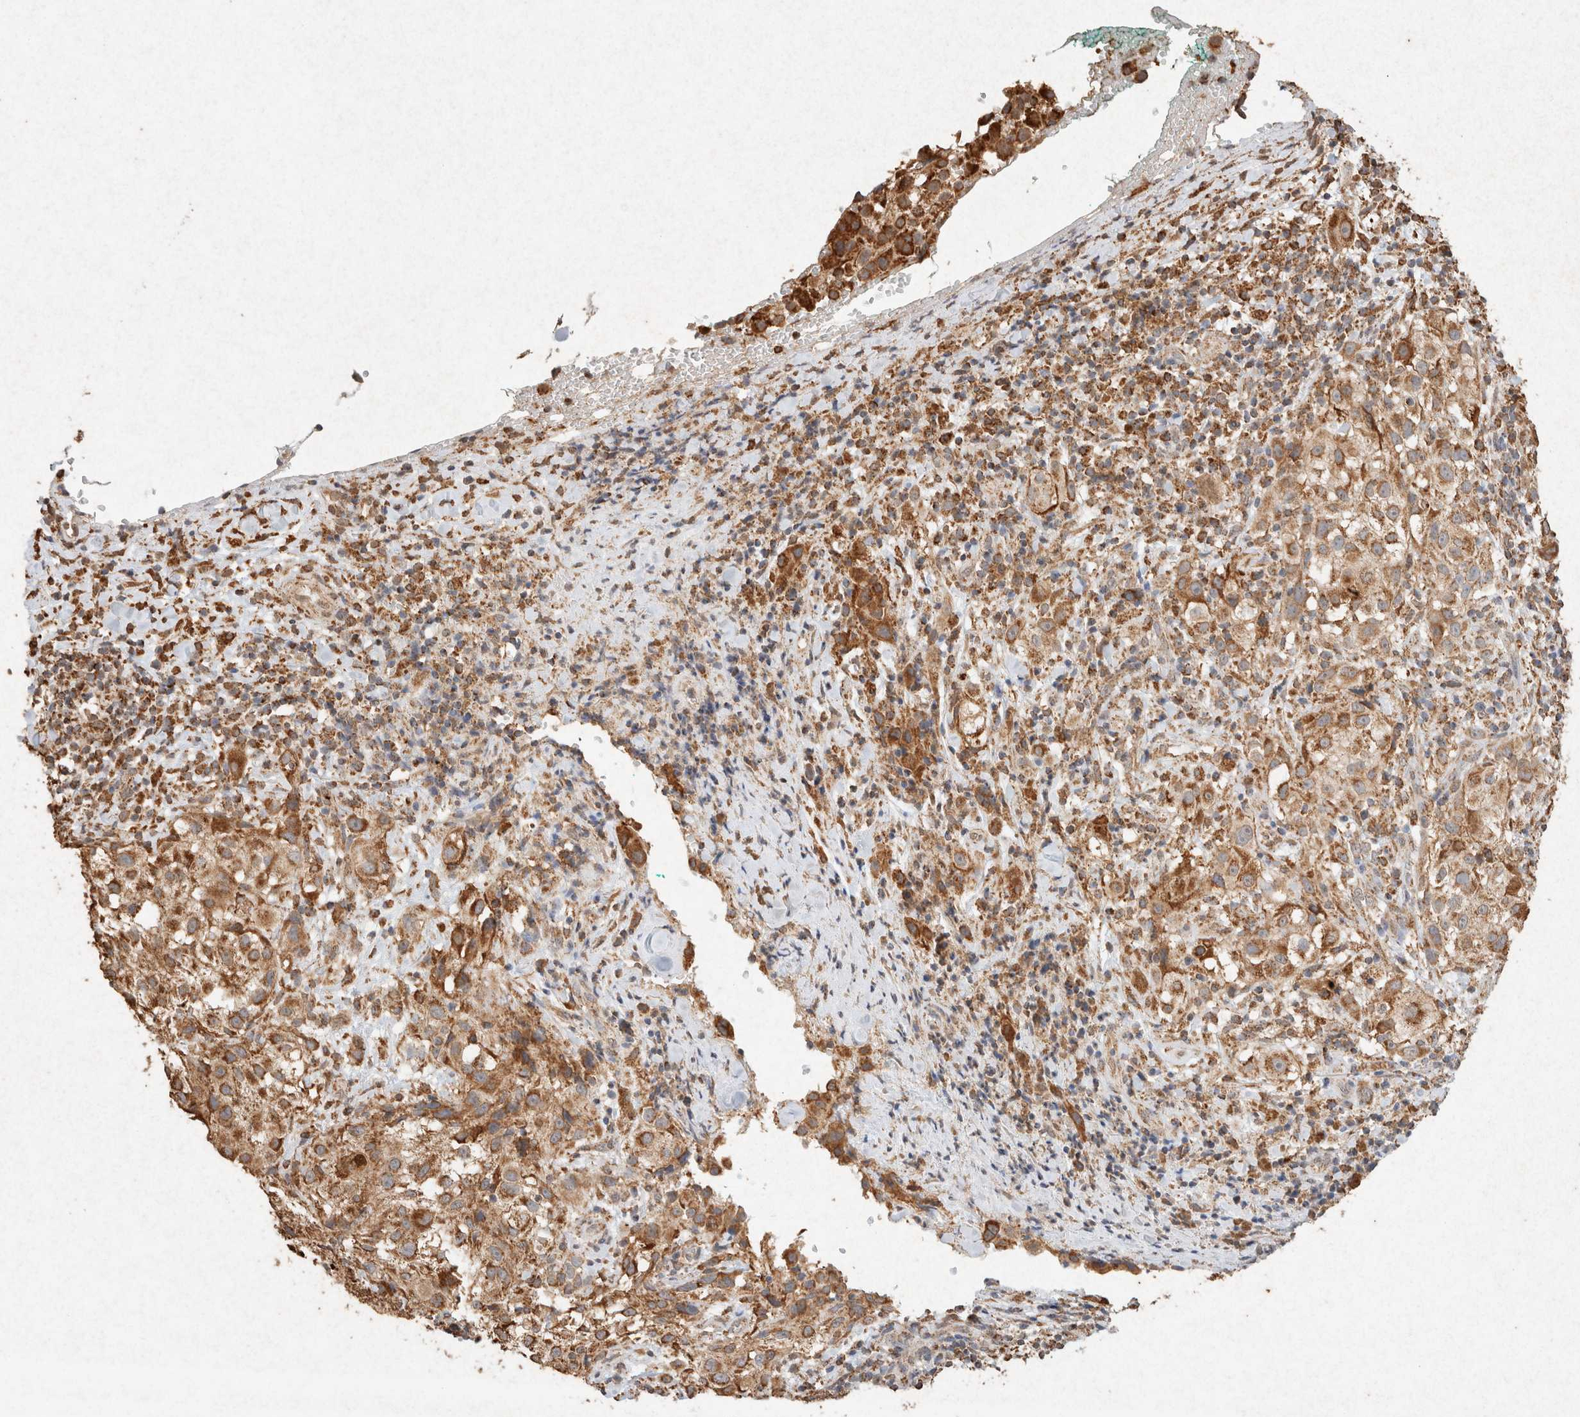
{"staining": {"intensity": "strong", "quantity": ">75%", "location": "cytoplasmic/membranous"}, "tissue": "melanoma", "cell_type": "Tumor cells", "image_type": "cancer", "snomed": [{"axis": "morphology", "description": "Necrosis, NOS"}, {"axis": "morphology", "description": "Malignant melanoma, NOS"}, {"axis": "topography", "description": "Skin"}], "caption": "DAB immunohistochemical staining of melanoma shows strong cytoplasmic/membranous protein positivity in about >75% of tumor cells.", "gene": "SDC2", "patient": {"sex": "female", "age": 87}}